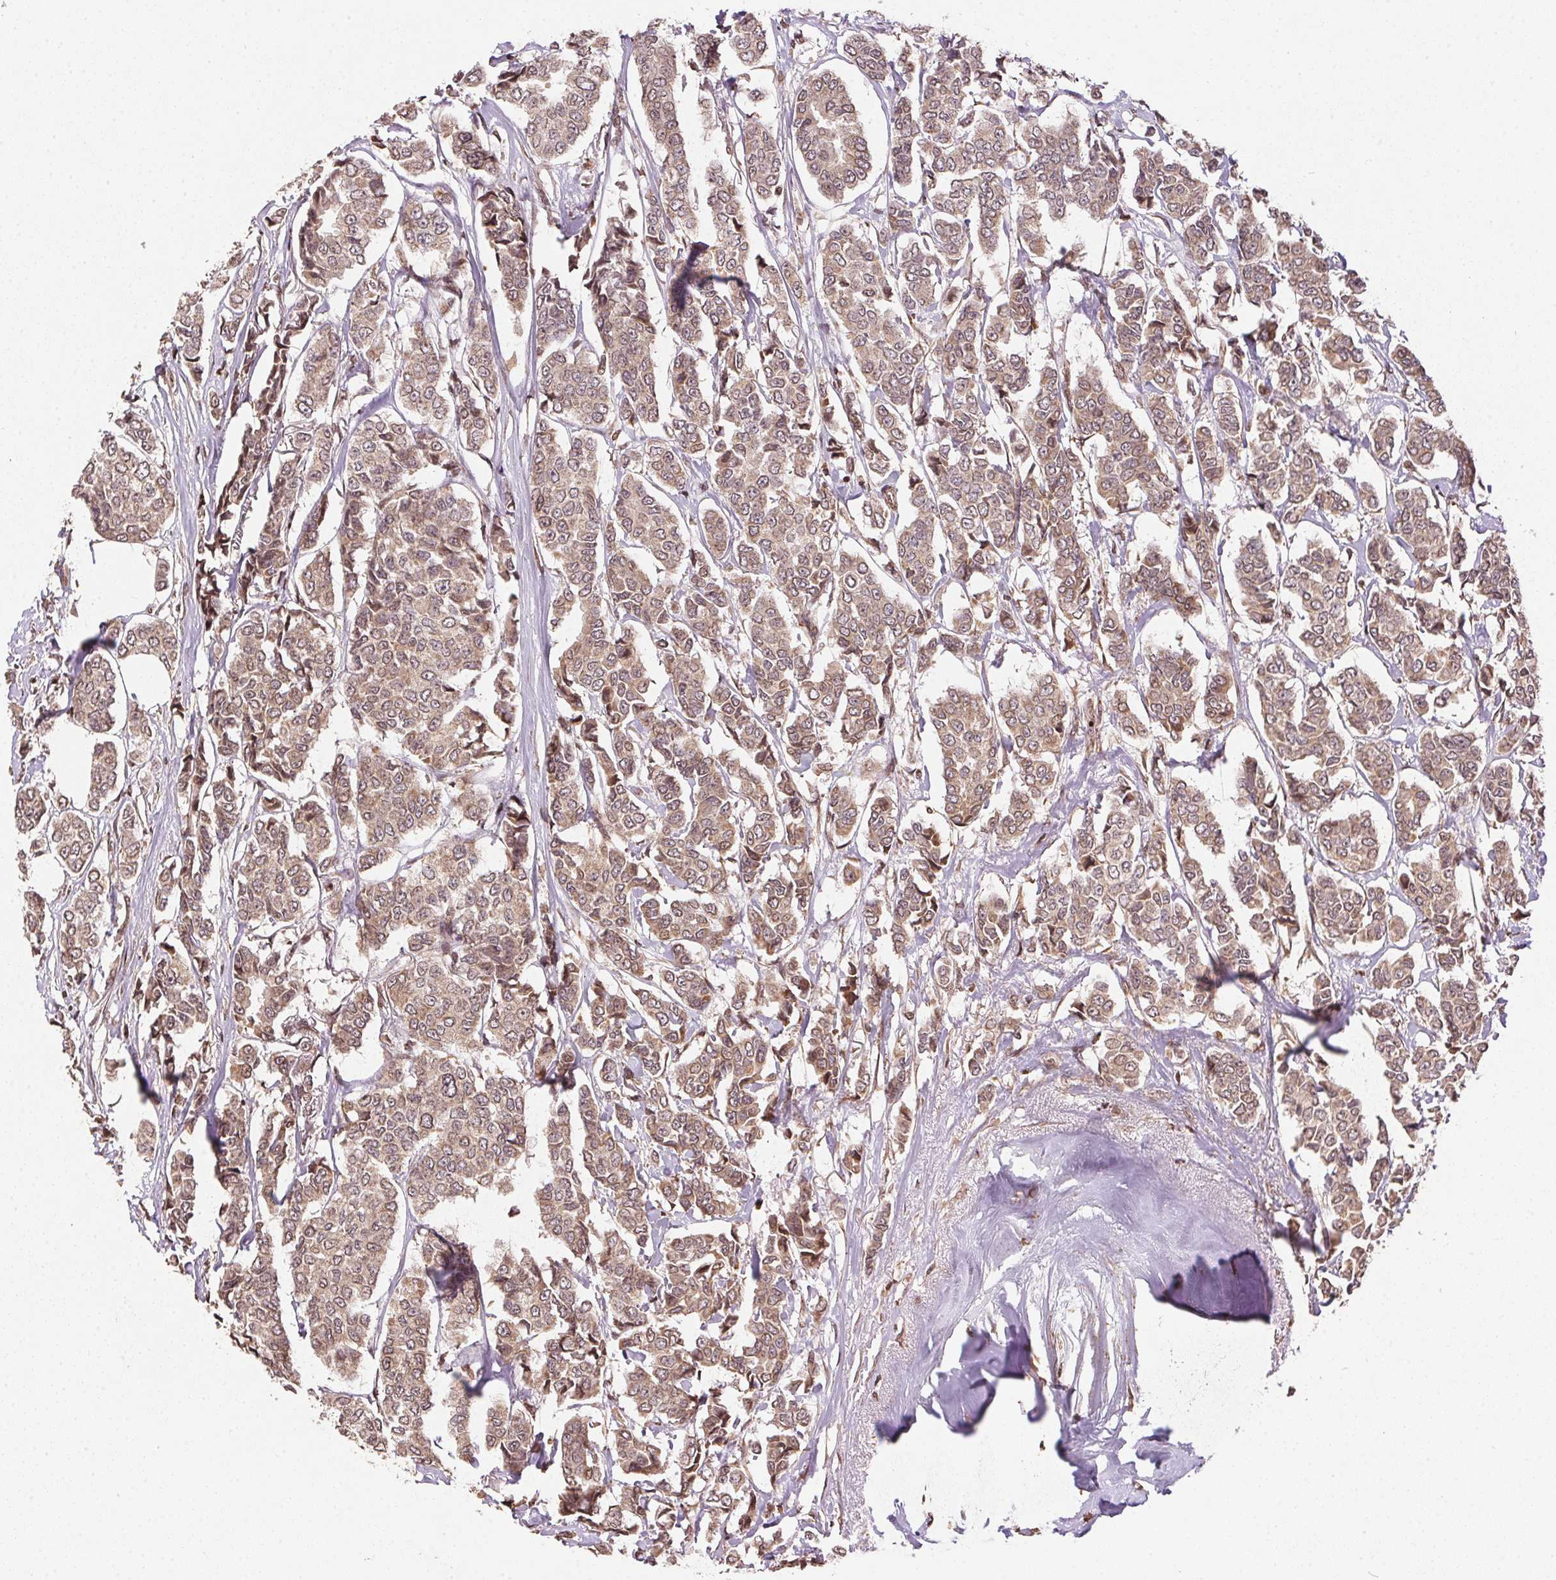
{"staining": {"intensity": "weak", "quantity": ">75%", "location": "cytoplasmic/membranous"}, "tissue": "breast cancer", "cell_type": "Tumor cells", "image_type": "cancer", "snomed": [{"axis": "morphology", "description": "Duct carcinoma"}, {"axis": "topography", "description": "Breast"}], "caption": "Immunohistochemical staining of human breast cancer (intraductal carcinoma) exhibits weak cytoplasmic/membranous protein expression in about >75% of tumor cells.", "gene": "SPRED2", "patient": {"sex": "female", "age": 94}}